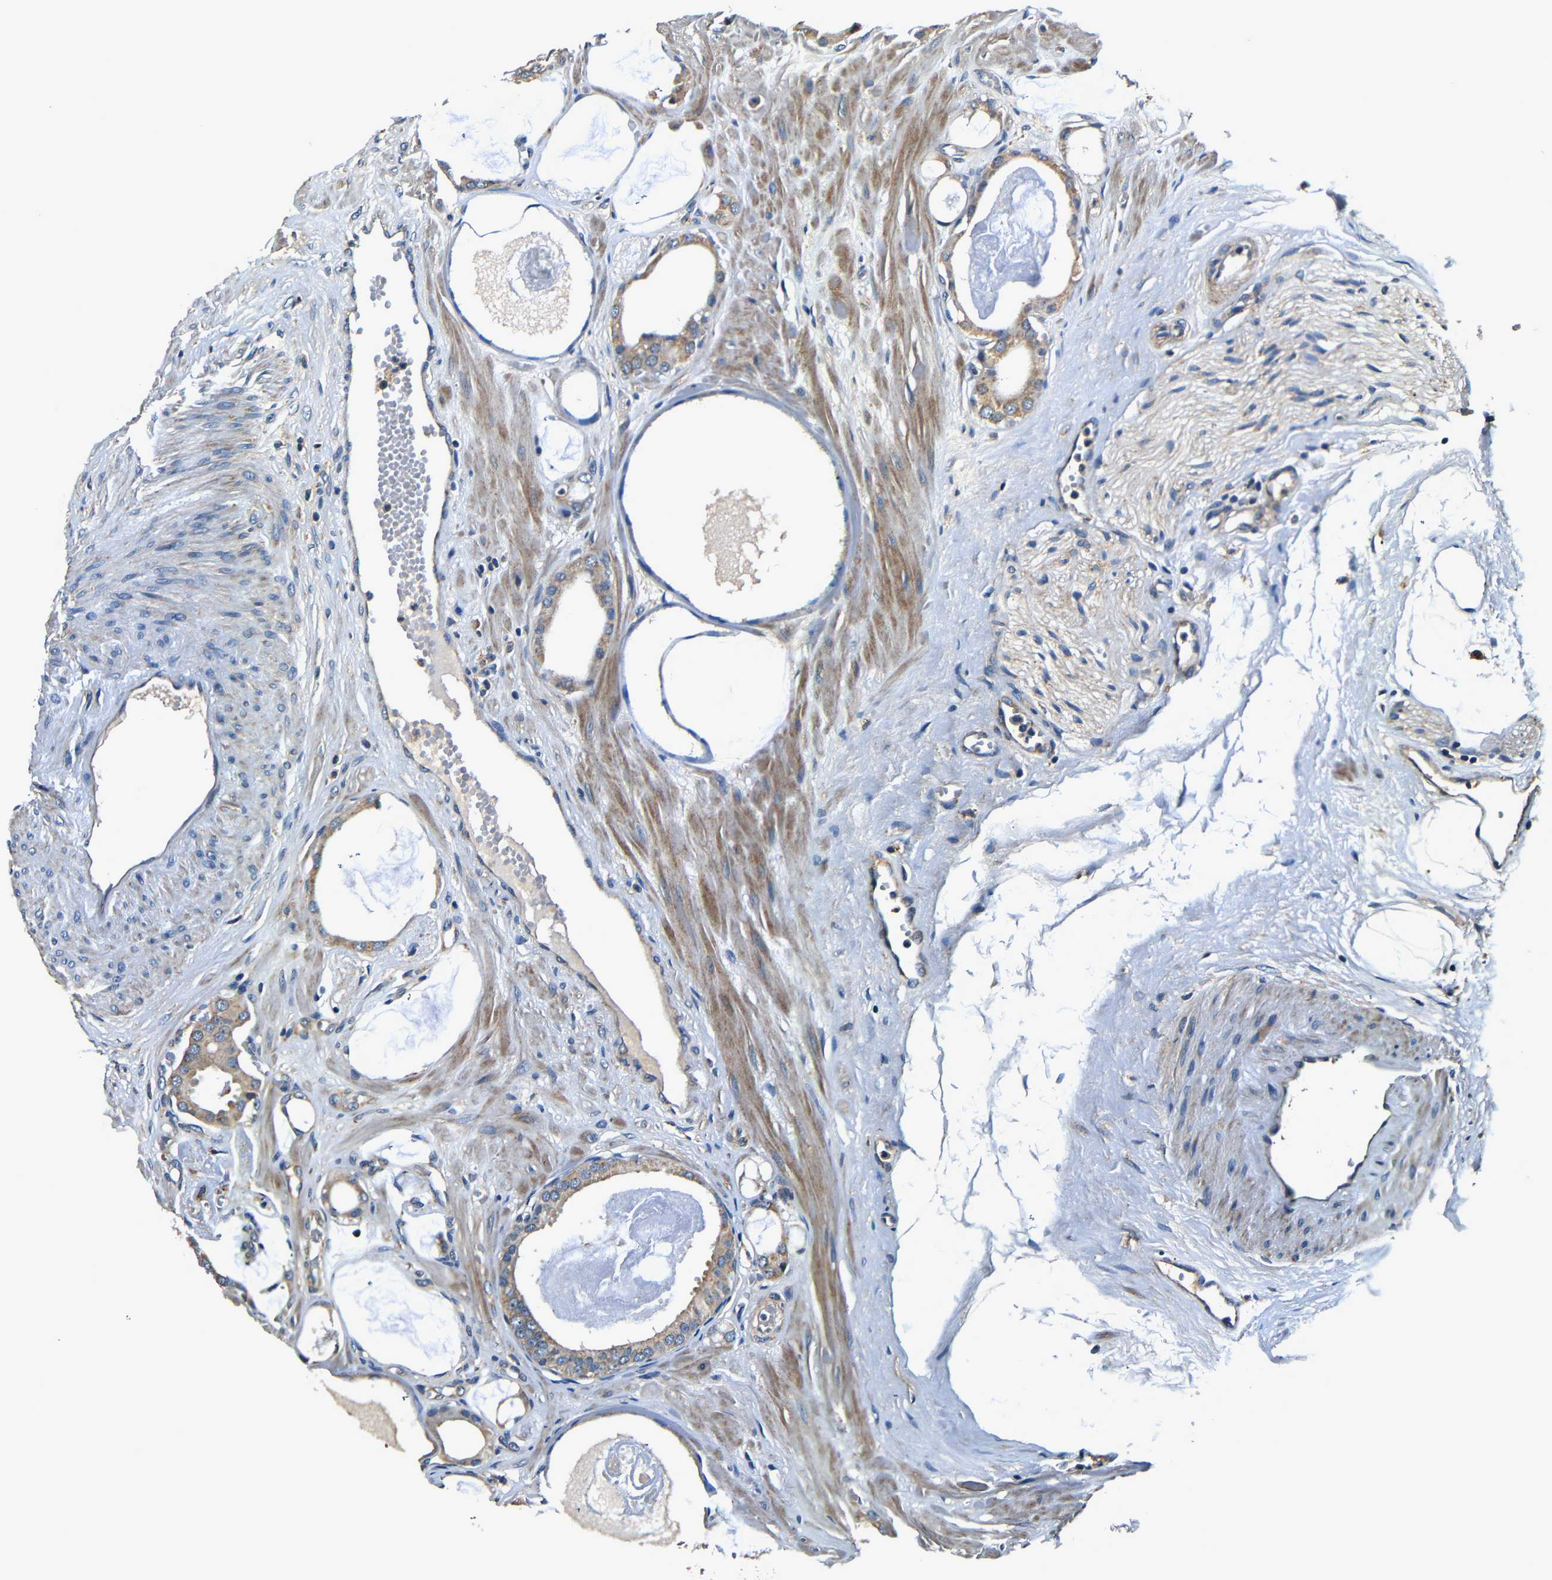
{"staining": {"intensity": "moderate", "quantity": ">75%", "location": "cytoplasmic/membranous"}, "tissue": "prostate cancer", "cell_type": "Tumor cells", "image_type": "cancer", "snomed": [{"axis": "morphology", "description": "Adenocarcinoma, Low grade"}, {"axis": "topography", "description": "Prostate"}], "caption": "This is a photomicrograph of immunohistochemistry staining of adenocarcinoma (low-grade) (prostate), which shows moderate positivity in the cytoplasmic/membranous of tumor cells.", "gene": "MTX1", "patient": {"sex": "male", "age": 53}}